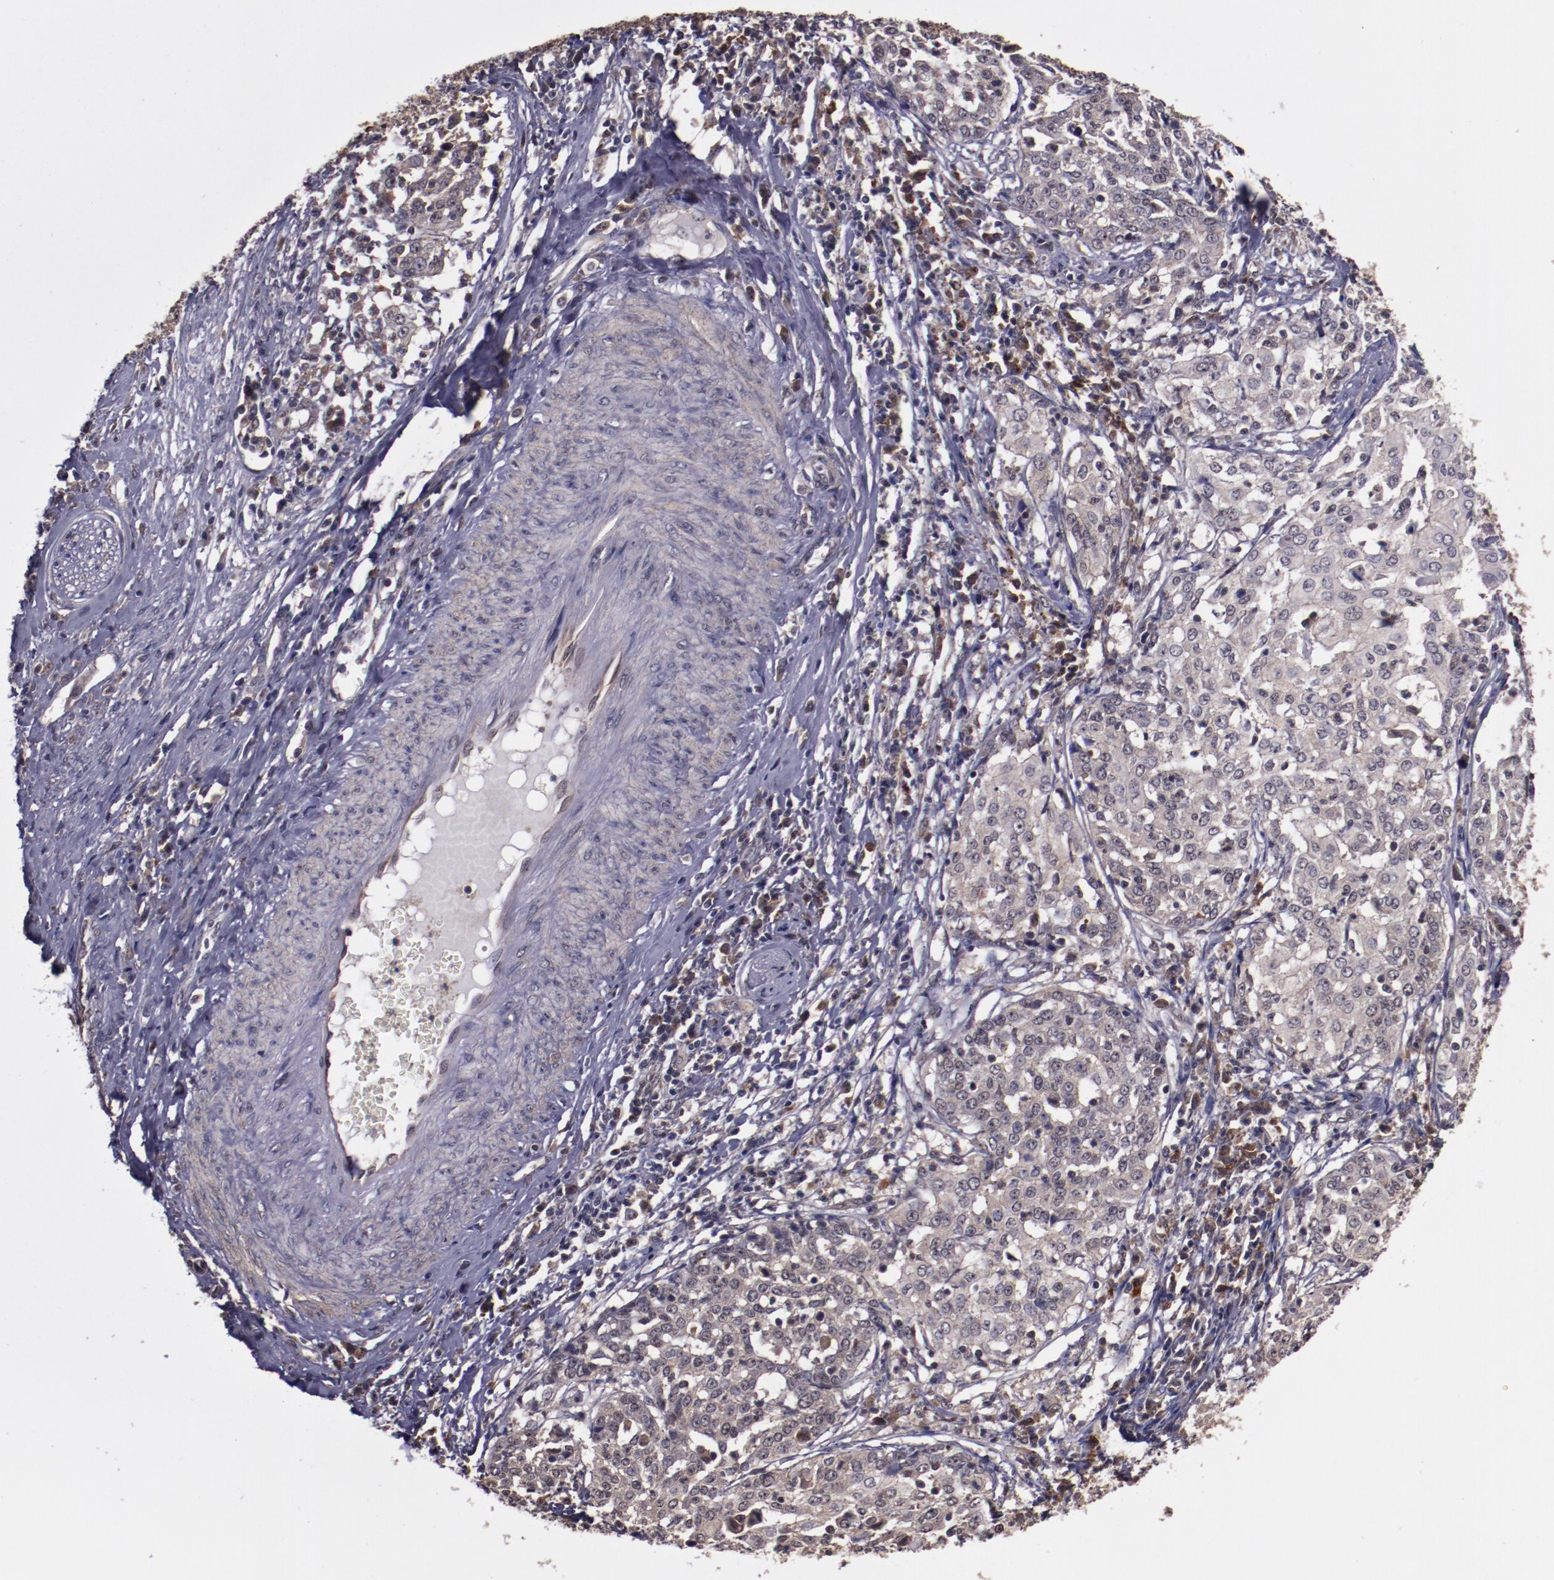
{"staining": {"intensity": "weak", "quantity": ">75%", "location": "cytoplasmic/membranous"}, "tissue": "cervical cancer", "cell_type": "Tumor cells", "image_type": "cancer", "snomed": [{"axis": "morphology", "description": "Squamous cell carcinoma, NOS"}, {"axis": "topography", "description": "Cervix"}], "caption": "A brown stain labels weak cytoplasmic/membranous staining of a protein in human cervical squamous cell carcinoma tumor cells.", "gene": "FTSJ1", "patient": {"sex": "female", "age": 39}}